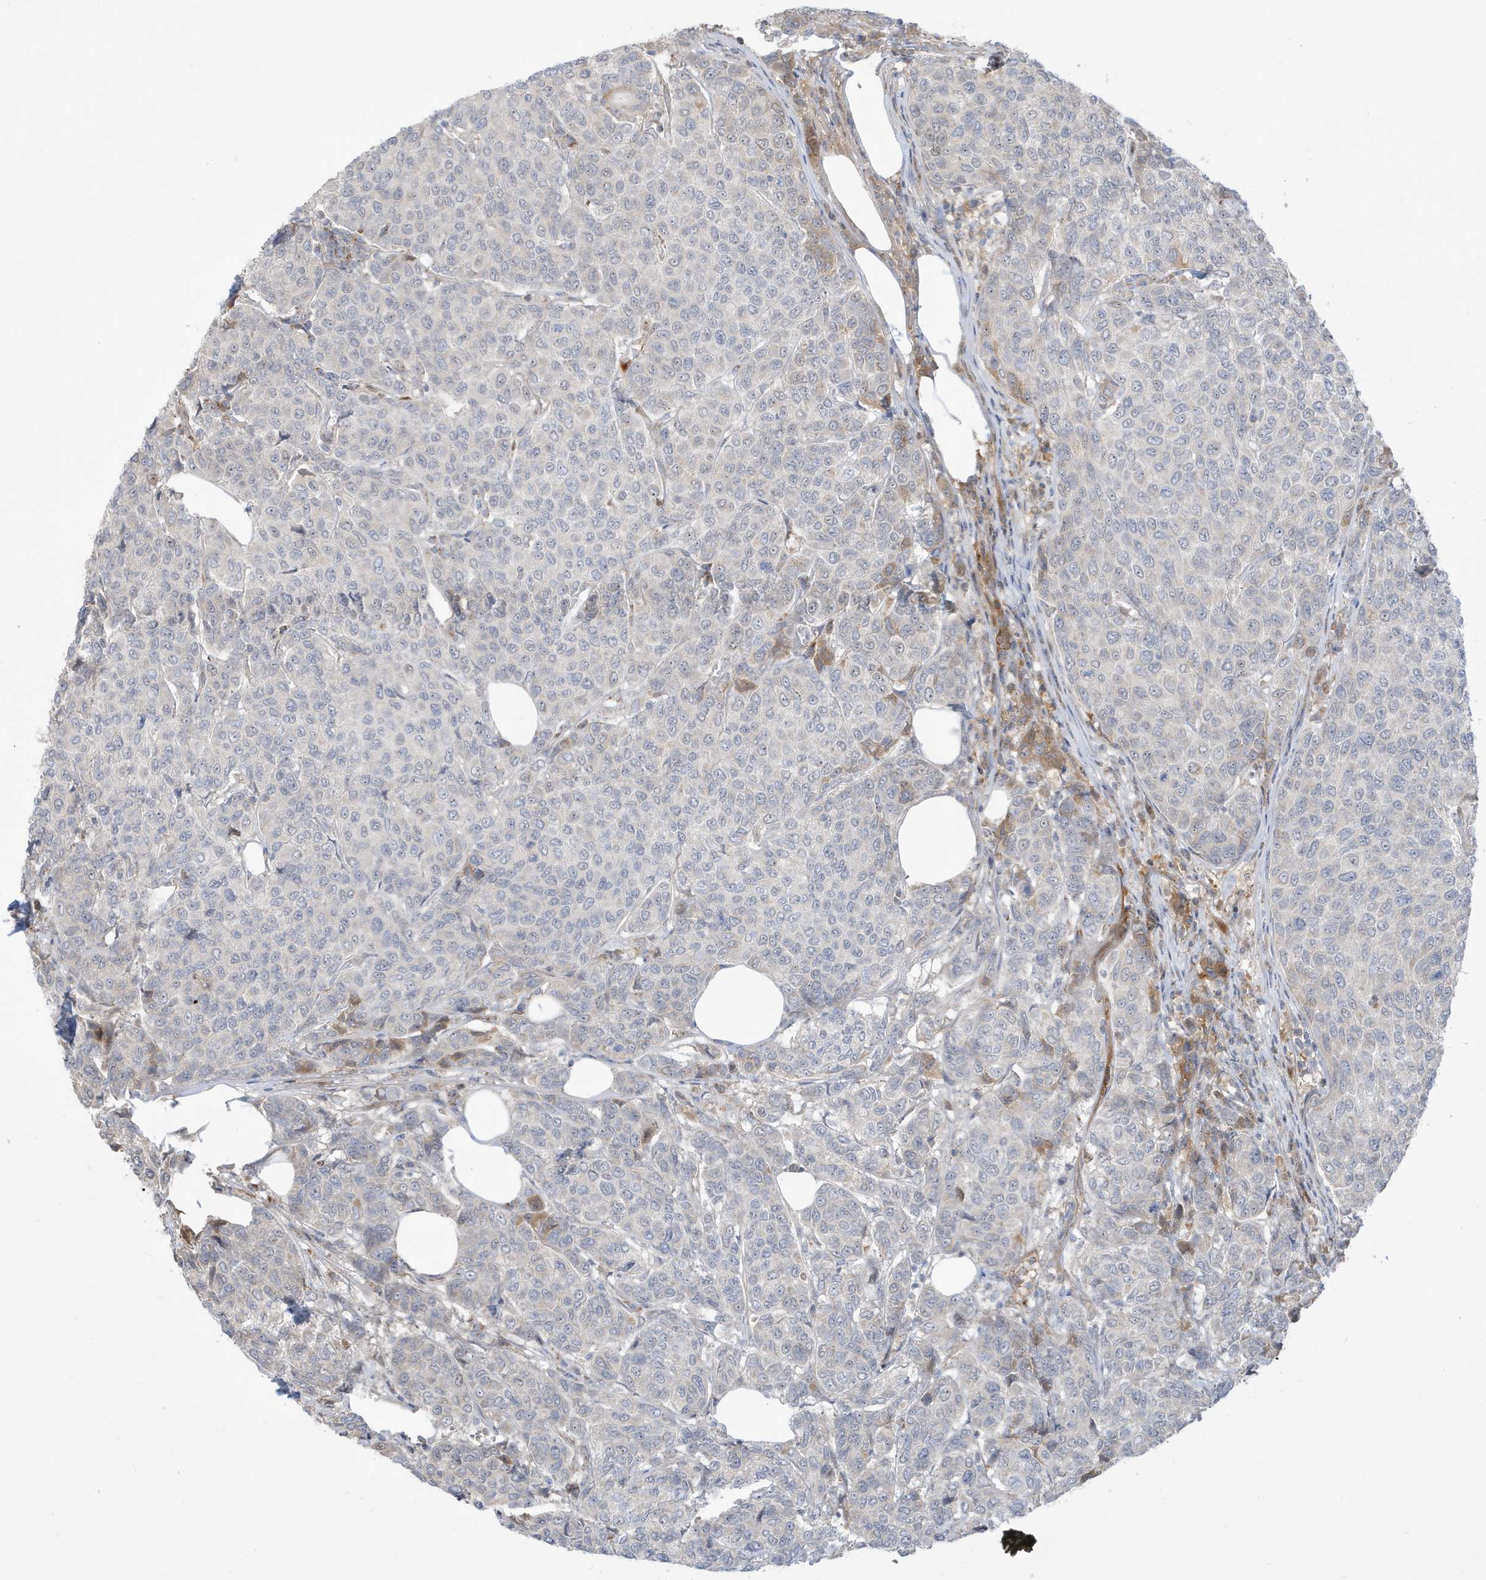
{"staining": {"intensity": "negative", "quantity": "none", "location": "none"}, "tissue": "breast cancer", "cell_type": "Tumor cells", "image_type": "cancer", "snomed": [{"axis": "morphology", "description": "Duct carcinoma"}, {"axis": "topography", "description": "Breast"}], "caption": "Image shows no protein positivity in tumor cells of breast intraductal carcinoma tissue.", "gene": "IFT57", "patient": {"sex": "female", "age": 55}}